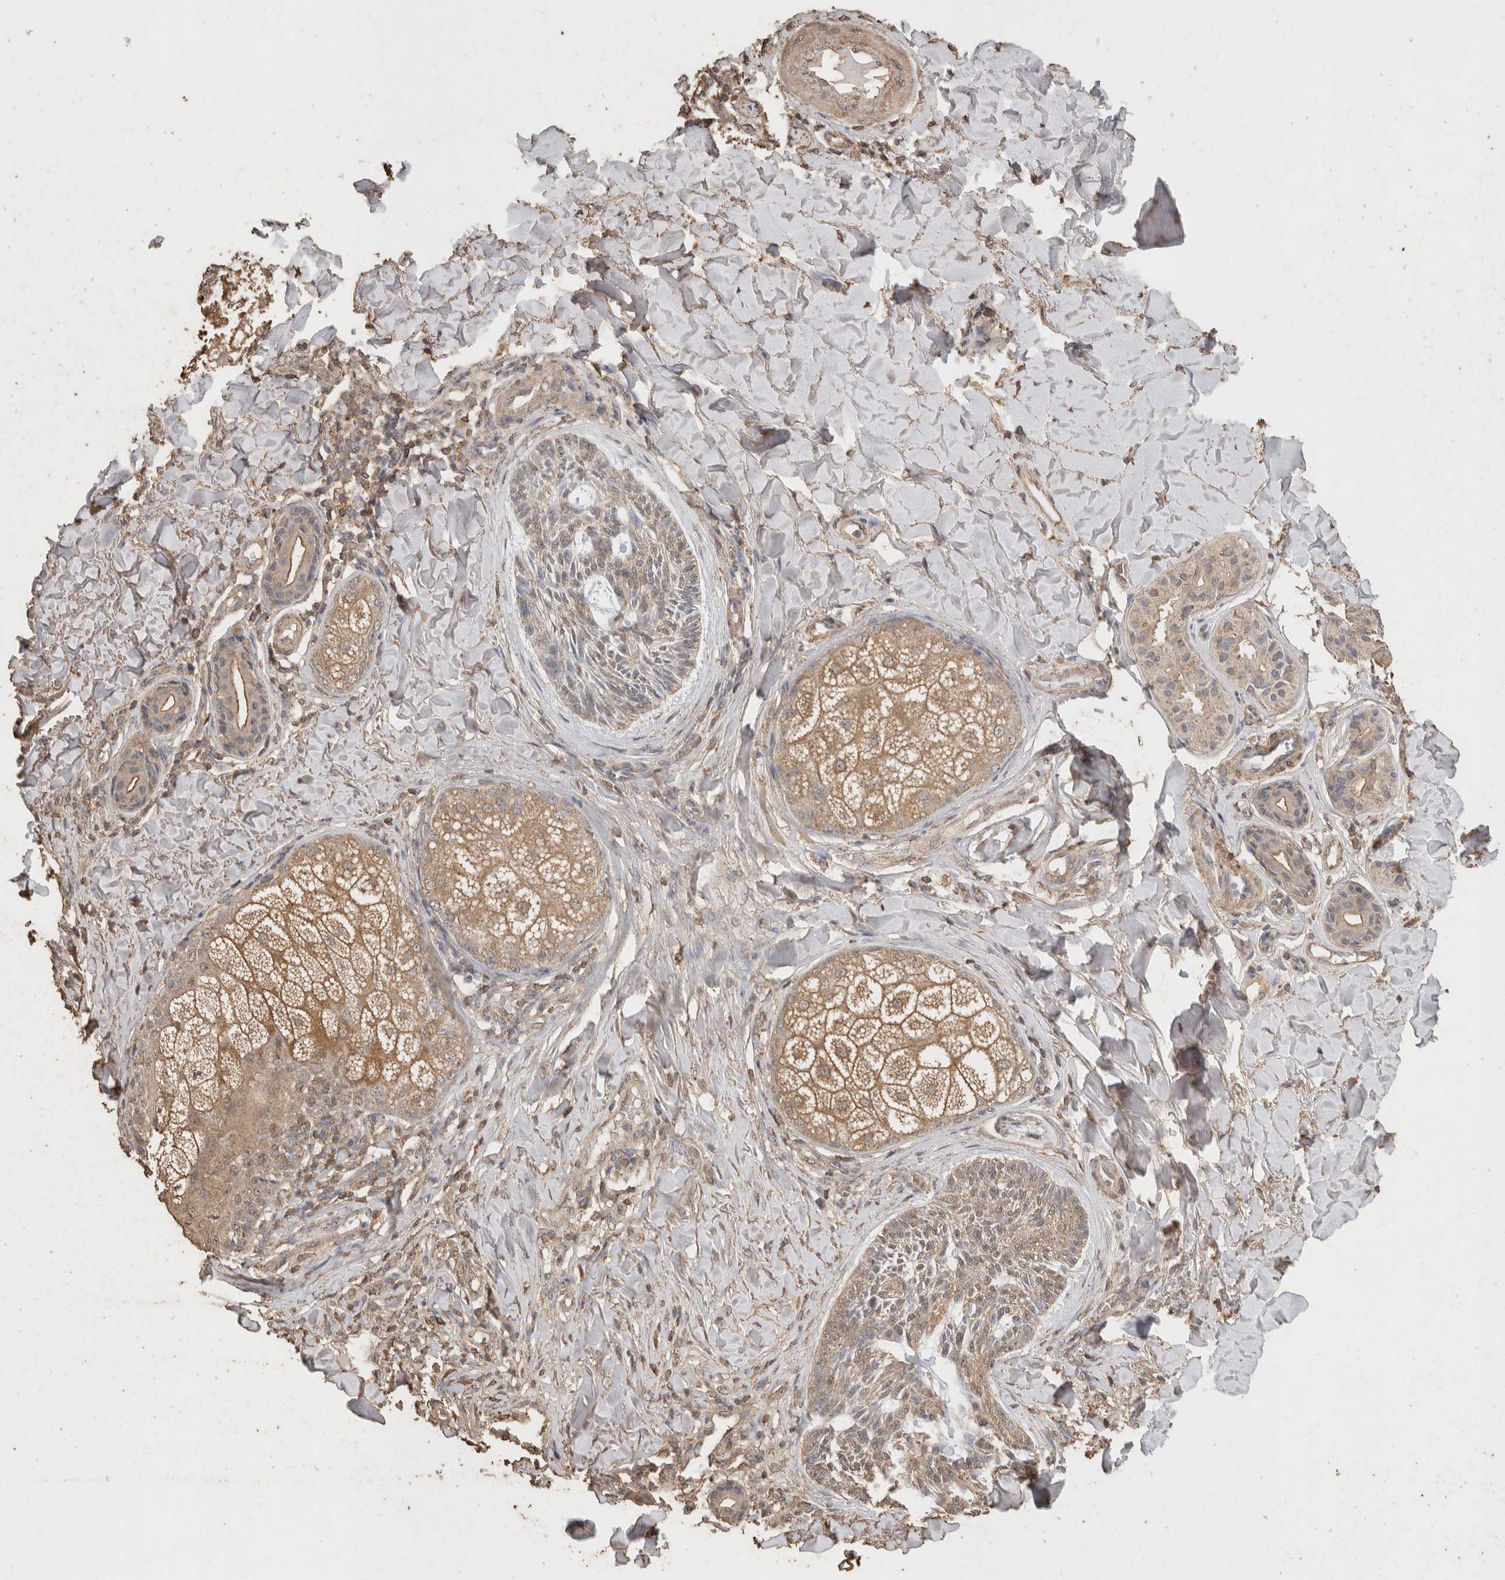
{"staining": {"intensity": "moderate", "quantity": ">75%", "location": "cytoplasmic/membranous"}, "tissue": "skin cancer", "cell_type": "Tumor cells", "image_type": "cancer", "snomed": [{"axis": "morphology", "description": "Basal cell carcinoma"}, {"axis": "topography", "description": "Skin"}], "caption": "Immunohistochemical staining of human skin basal cell carcinoma shows medium levels of moderate cytoplasmic/membranous protein positivity in about >75% of tumor cells. (DAB IHC with brightfield microscopy, high magnification).", "gene": "CX3CL1", "patient": {"sex": "male", "age": 43}}